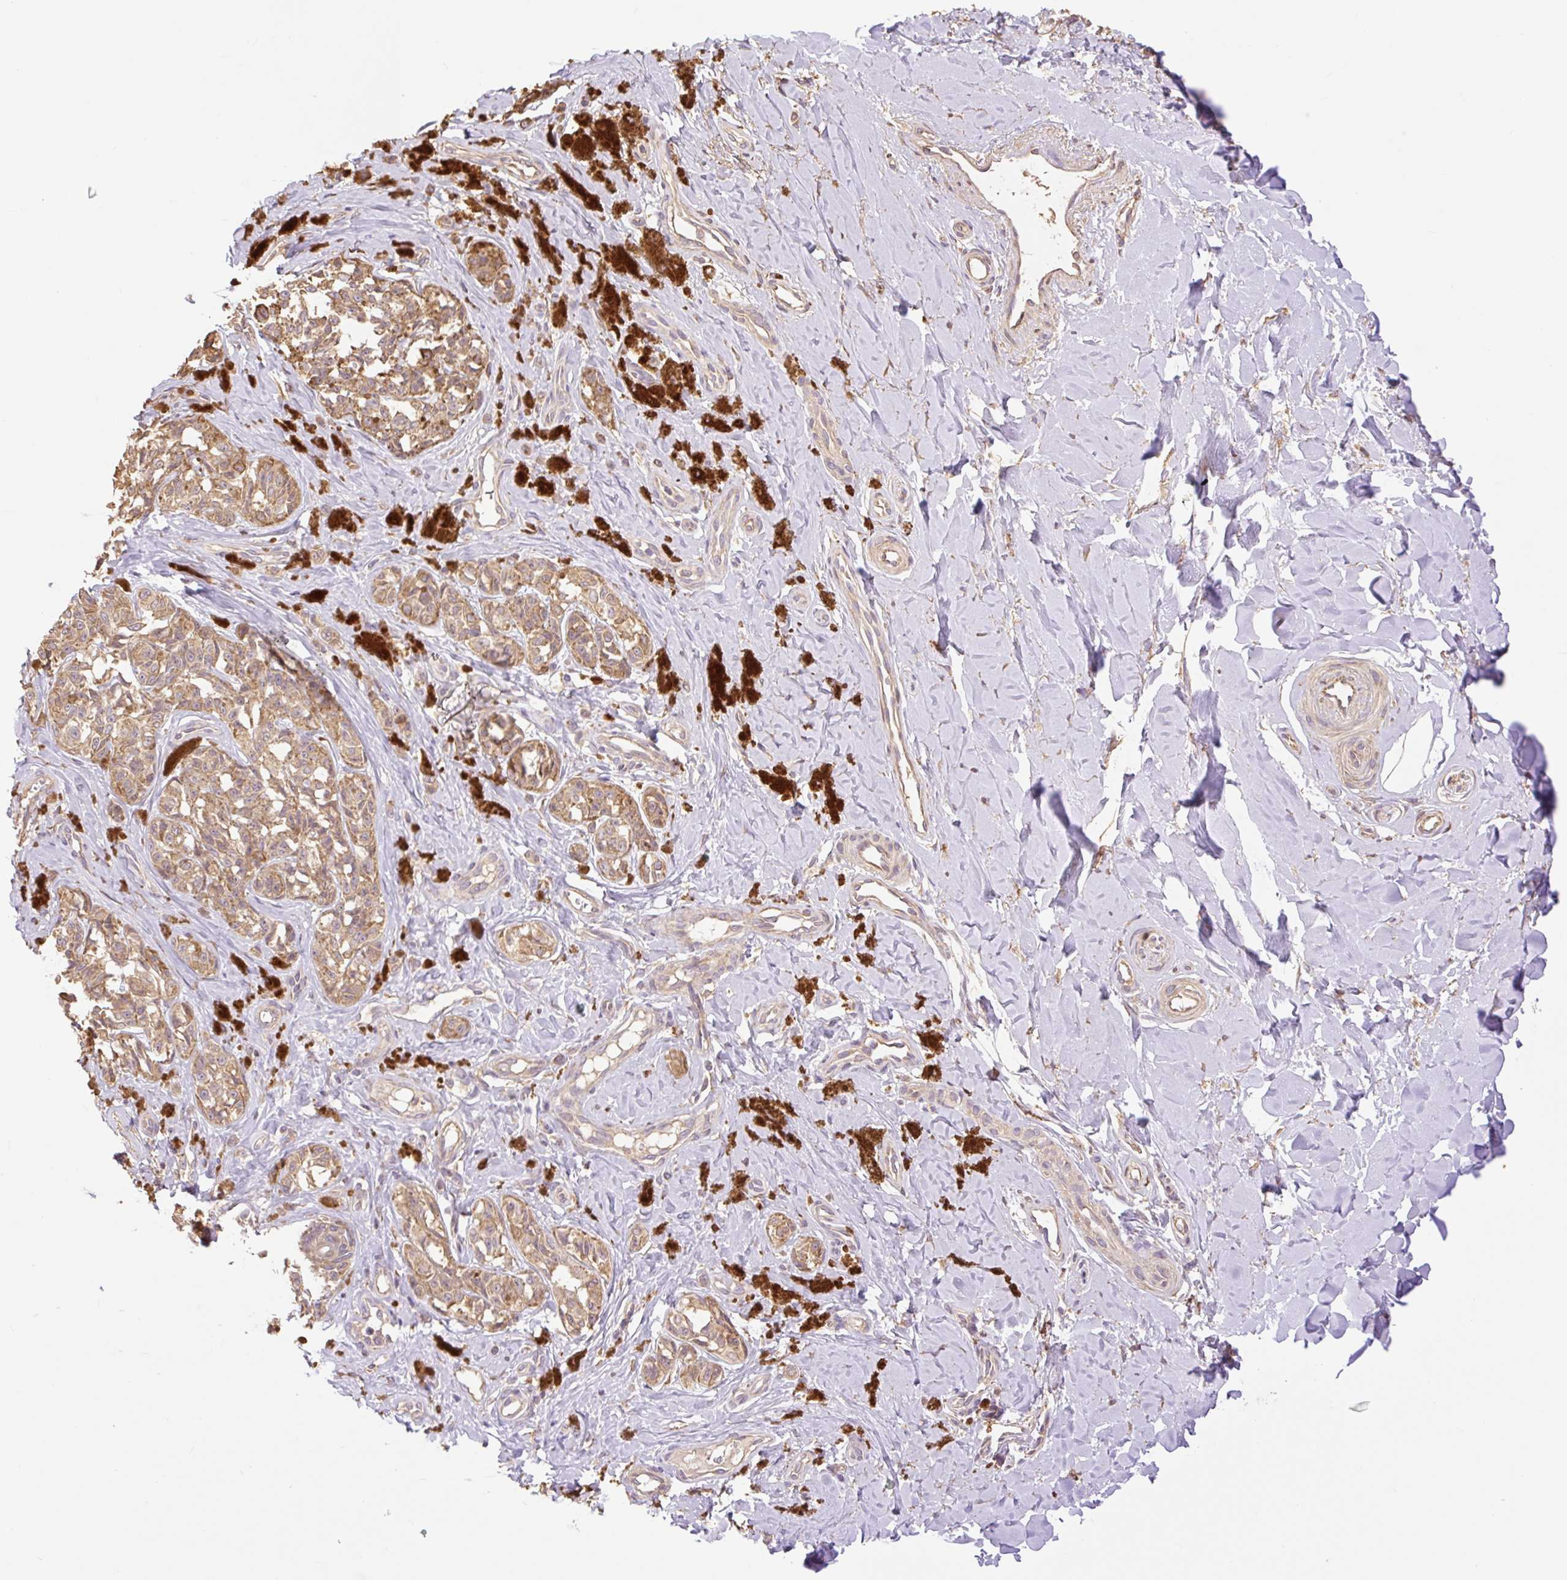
{"staining": {"intensity": "moderate", "quantity": ">75%", "location": "cytoplasmic/membranous"}, "tissue": "melanoma", "cell_type": "Tumor cells", "image_type": "cancer", "snomed": [{"axis": "morphology", "description": "Malignant melanoma, NOS"}, {"axis": "topography", "description": "Skin"}], "caption": "Approximately >75% of tumor cells in human melanoma reveal moderate cytoplasmic/membranous protein staining as visualized by brown immunohistochemical staining.", "gene": "DESI1", "patient": {"sex": "female", "age": 65}}